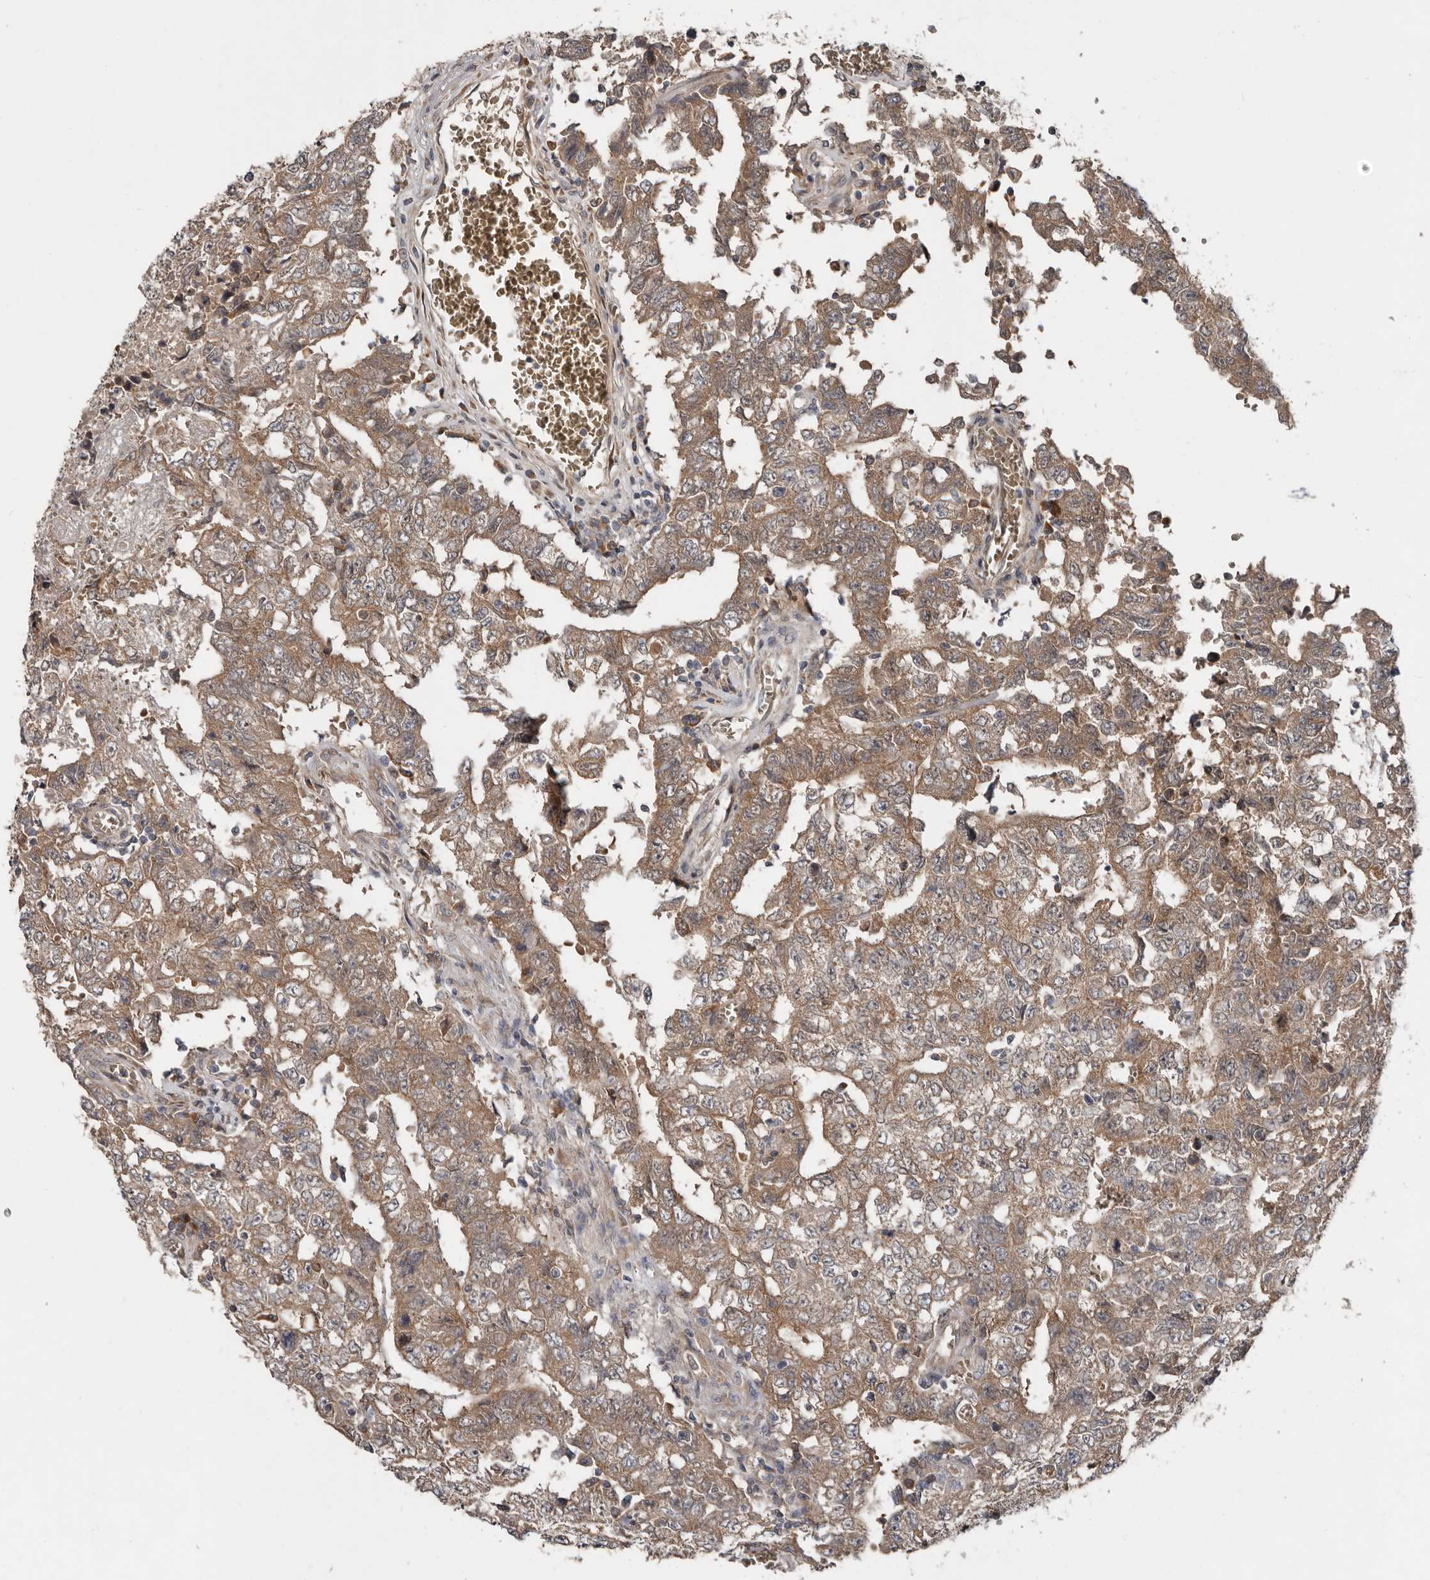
{"staining": {"intensity": "moderate", "quantity": ">75%", "location": "cytoplasmic/membranous"}, "tissue": "testis cancer", "cell_type": "Tumor cells", "image_type": "cancer", "snomed": [{"axis": "morphology", "description": "Carcinoma, Embryonal, NOS"}, {"axis": "topography", "description": "Testis"}], "caption": "Human testis embryonal carcinoma stained for a protein (brown) demonstrates moderate cytoplasmic/membranous positive positivity in approximately >75% of tumor cells.", "gene": "CHML", "patient": {"sex": "male", "age": 26}}